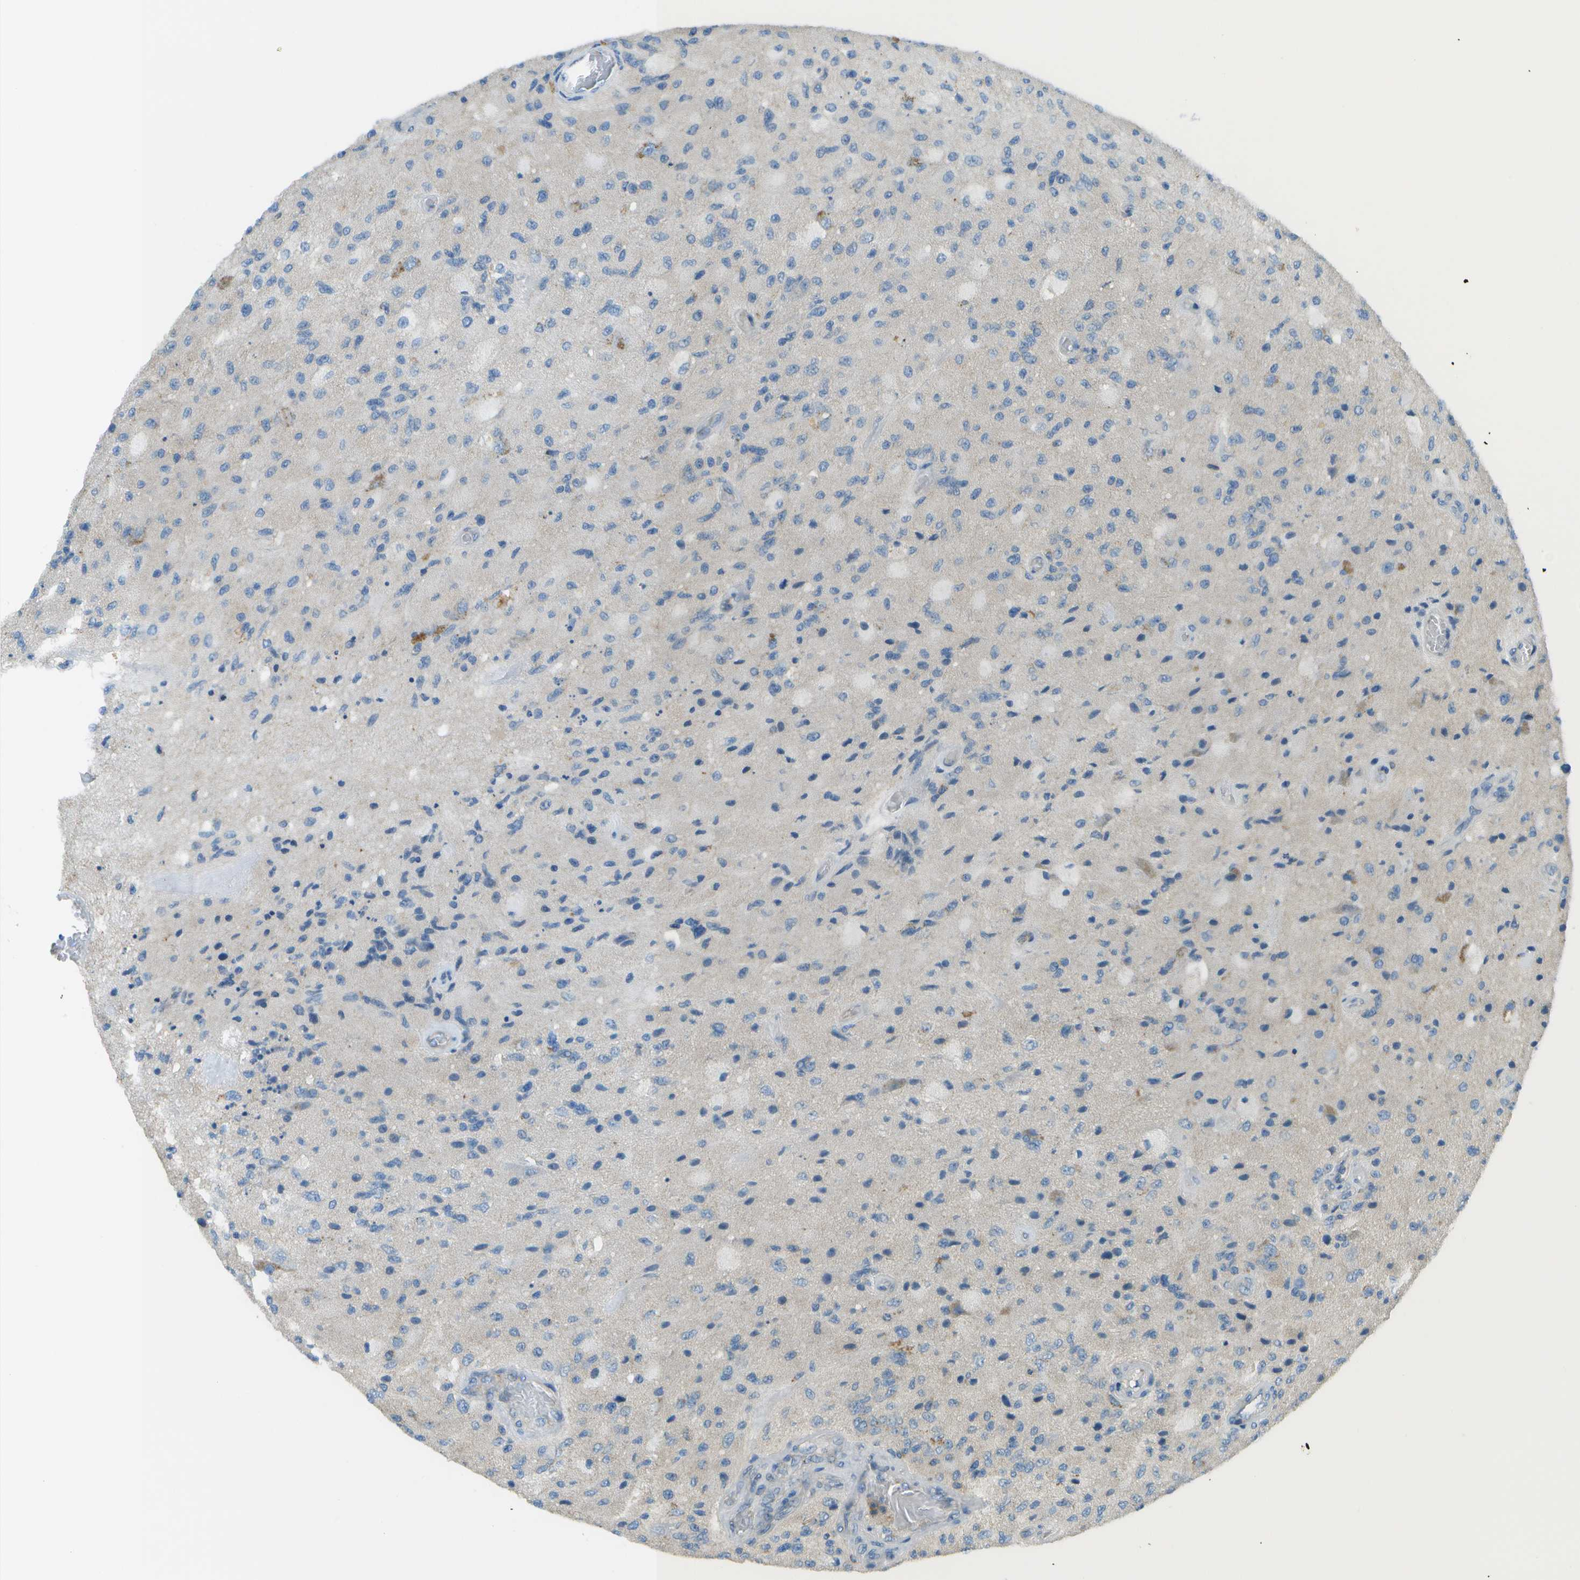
{"staining": {"intensity": "negative", "quantity": "none", "location": "none"}, "tissue": "glioma", "cell_type": "Tumor cells", "image_type": "cancer", "snomed": [{"axis": "morphology", "description": "Normal tissue, NOS"}, {"axis": "morphology", "description": "Glioma, malignant, High grade"}, {"axis": "topography", "description": "Cerebral cortex"}], "caption": "The micrograph demonstrates no staining of tumor cells in malignant glioma (high-grade).", "gene": "MYH11", "patient": {"sex": "male", "age": 77}}